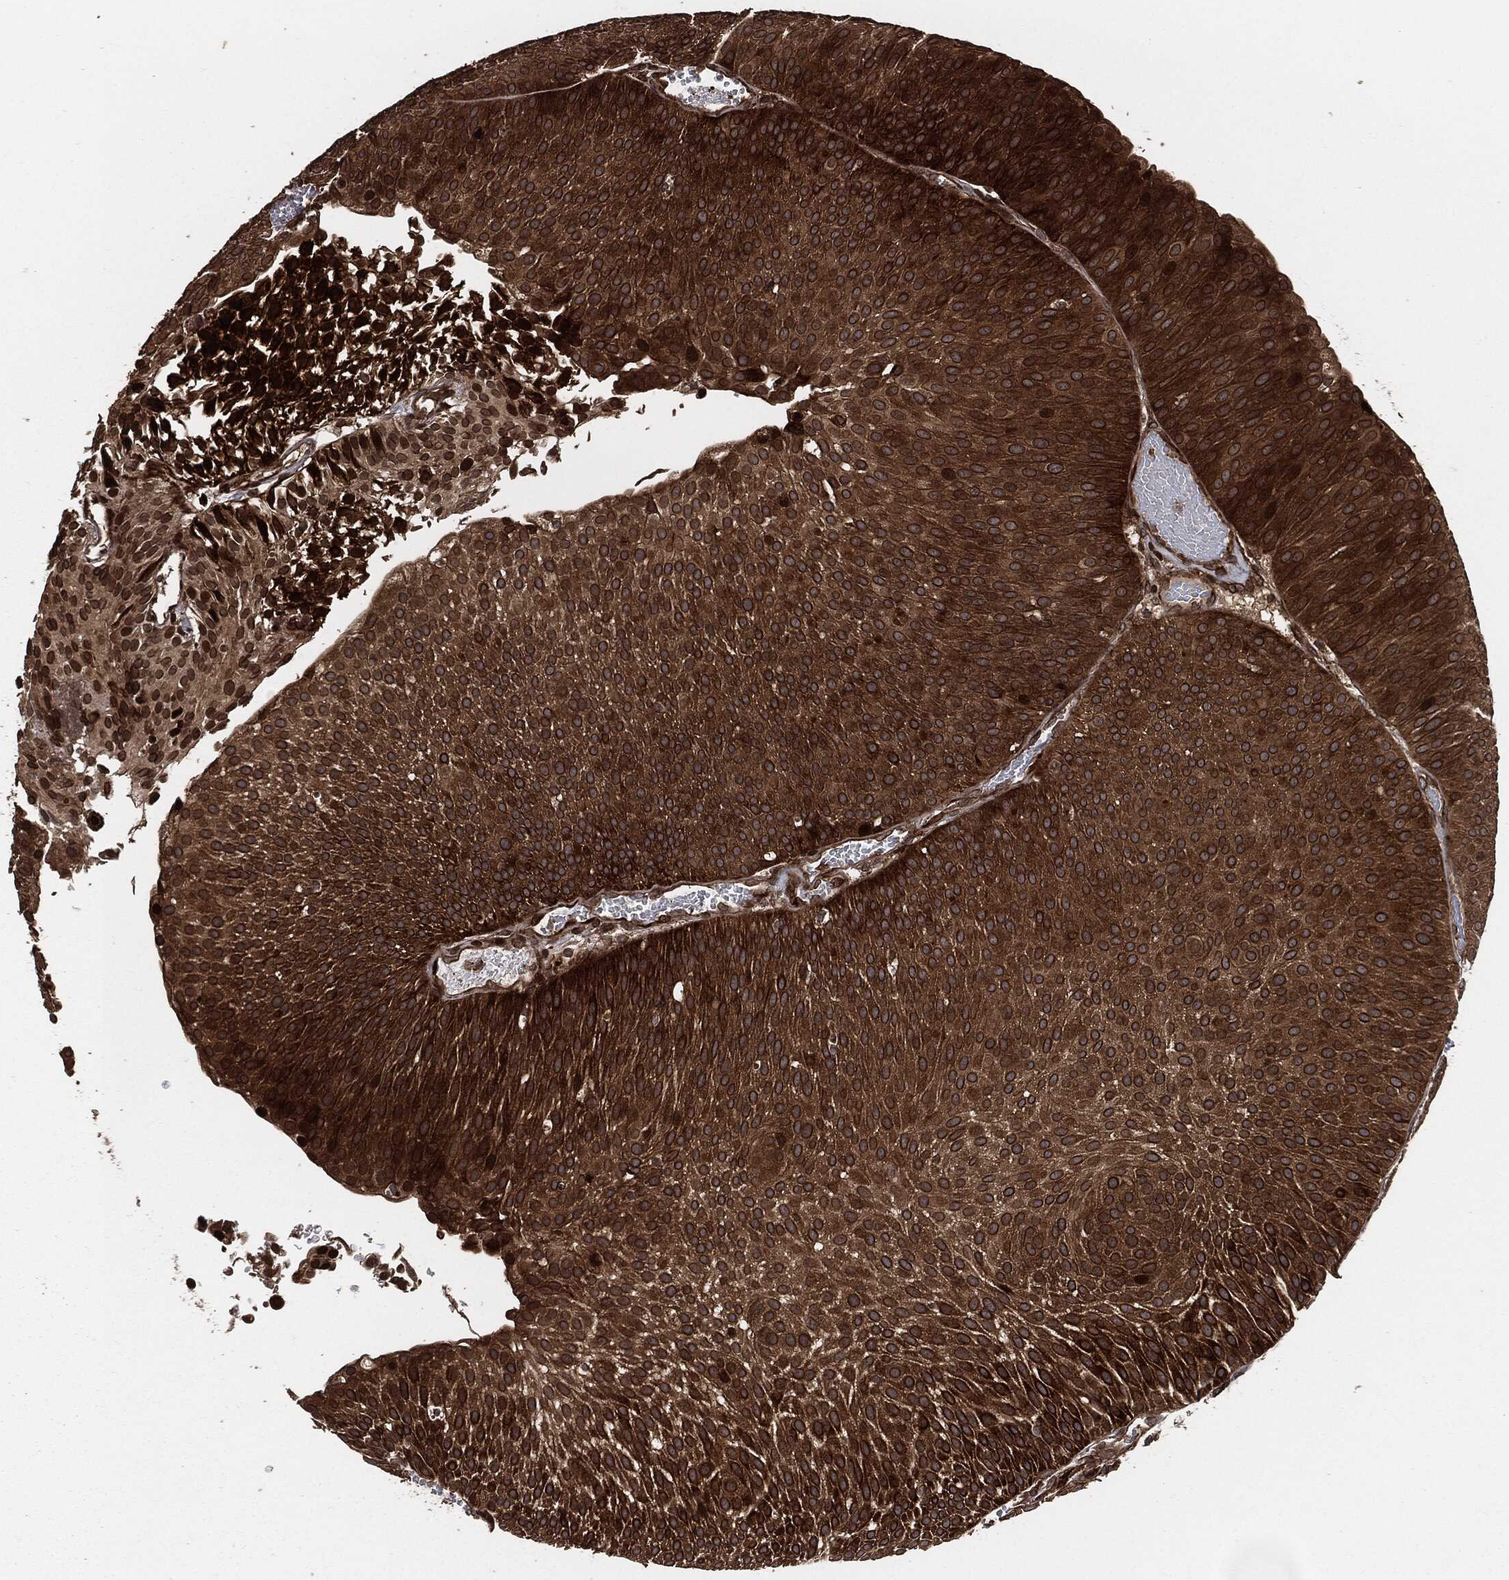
{"staining": {"intensity": "strong", "quantity": ">75%", "location": "cytoplasmic/membranous"}, "tissue": "urothelial cancer", "cell_type": "Tumor cells", "image_type": "cancer", "snomed": [{"axis": "morphology", "description": "Urothelial carcinoma, Low grade"}, {"axis": "topography", "description": "Urinary bladder"}], "caption": "Human urothelial cancer stained for a protein (brown) shows strong cytoplasmic/membranous positive positivity in approximately >75% of tumor cells.", "gene": "IFIT1", "patient": {"sex": "male", "age": 65}}